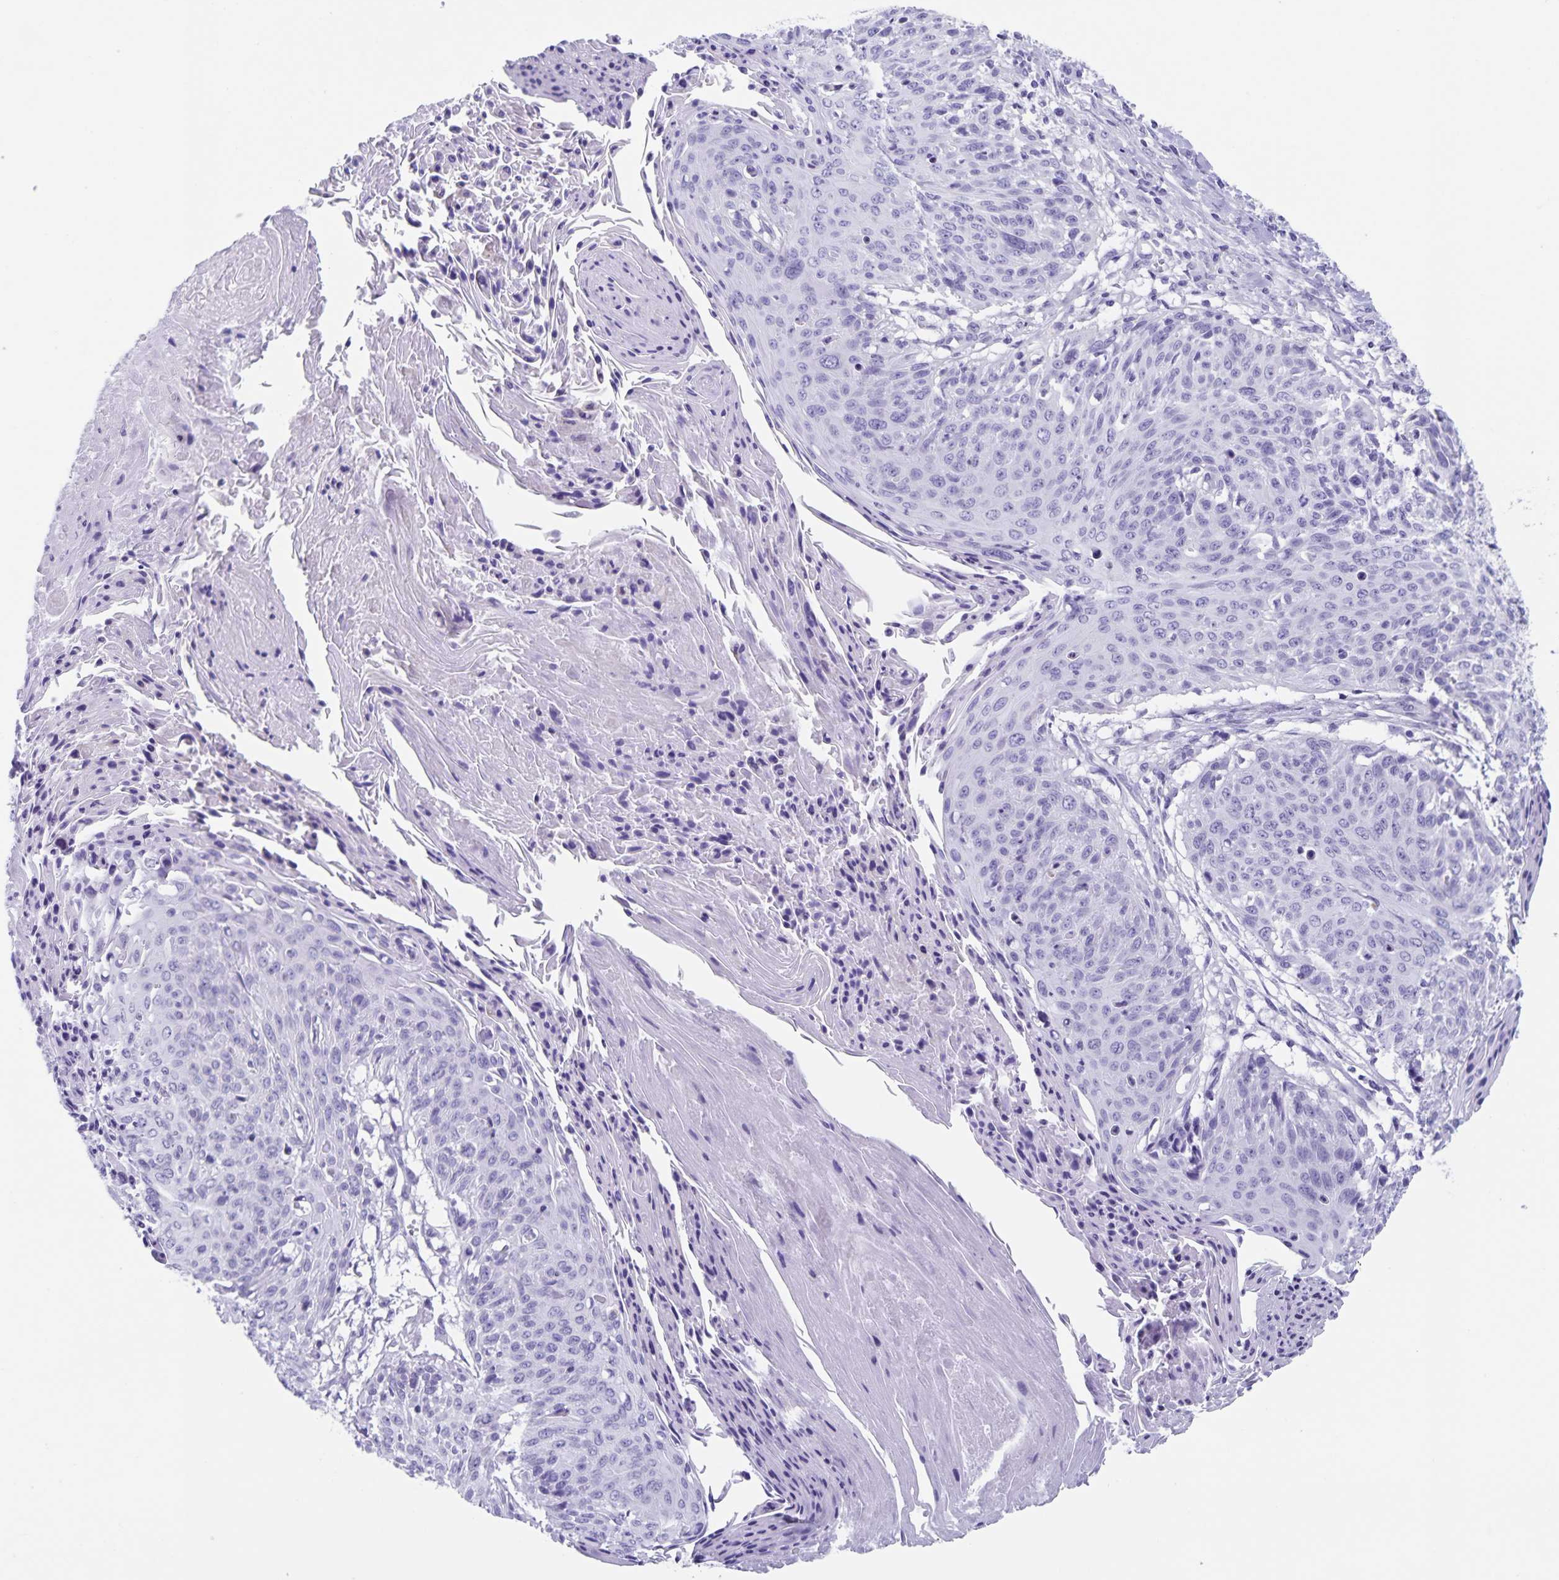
{"staining": {"intensity": "negative", "quantity": "none", "location": "none"}, "tissue": "cervical cancer", "cell_type": "Tumor cells", "image_type": "cancer", "snomed": [{"axis": "morphology", "description": "Squamous cell carcinoma, NOS"}, {"axis": "topography", "description": "Cervix"}], "caption": "Tumor cells show no significant staining in cervical squamous cell carcinoma.", "gene": "C11orf42", "patient": {"sex": "female", "age": 45}}